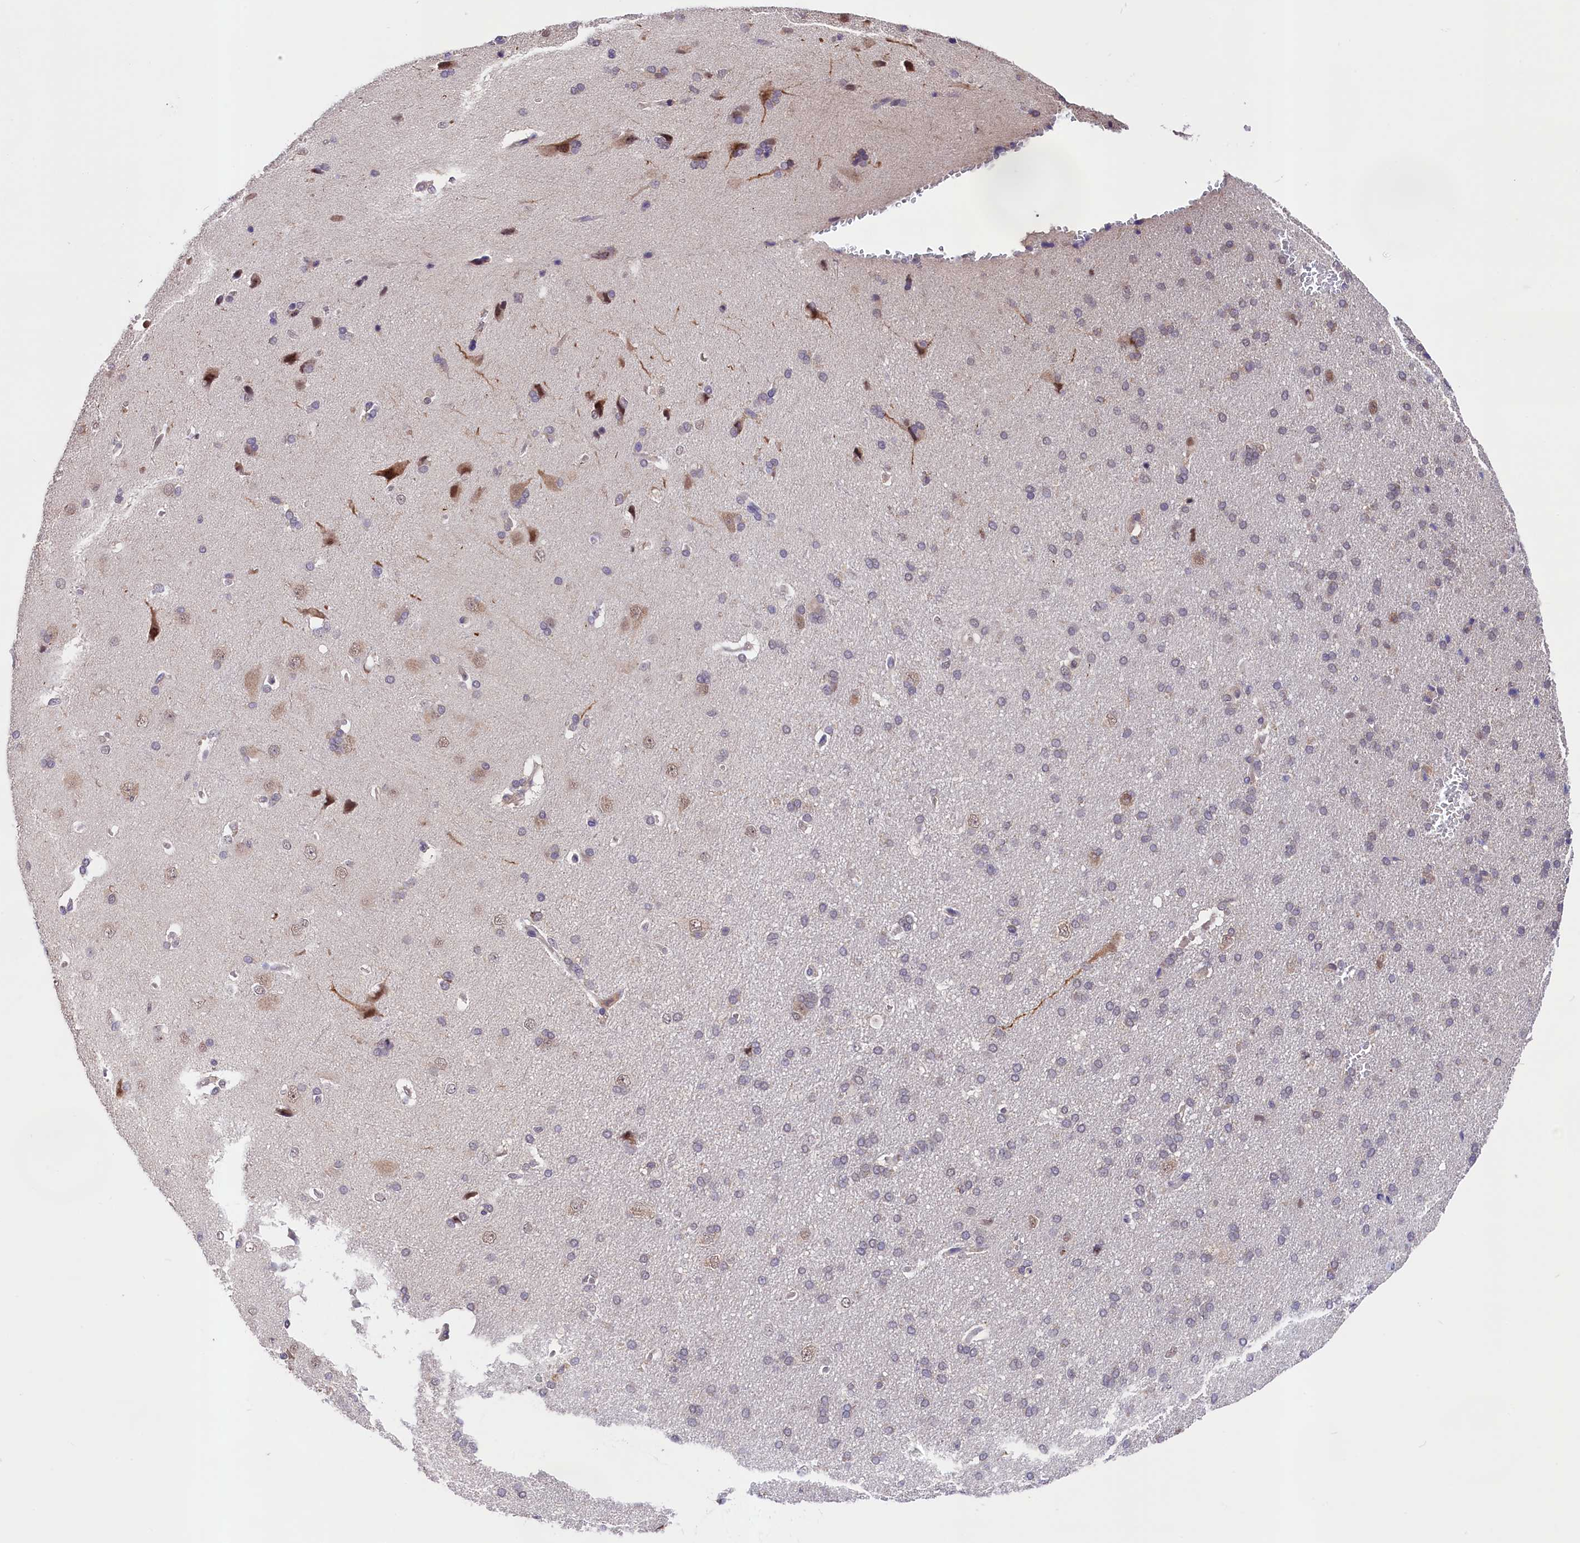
{"staining": {"intensity": "negative", "quantity": "none", "location": "none"}, "tissue": "cerebral cortex", "cell_type": "Endothelial cells", "image_type": "normal", "snomed": [{"axis": "morphology", "description": "Normal tissue, NOS"}, {"axis": "topography", "description": "Cerebral cortex"}], "caption": "Immunohistochemical staining of unremarkable cerebral cortex displays no significant positivity in endothelial cells.", "gene": "SKIDA1", "patient": {"sex": "male", "age": 62}}